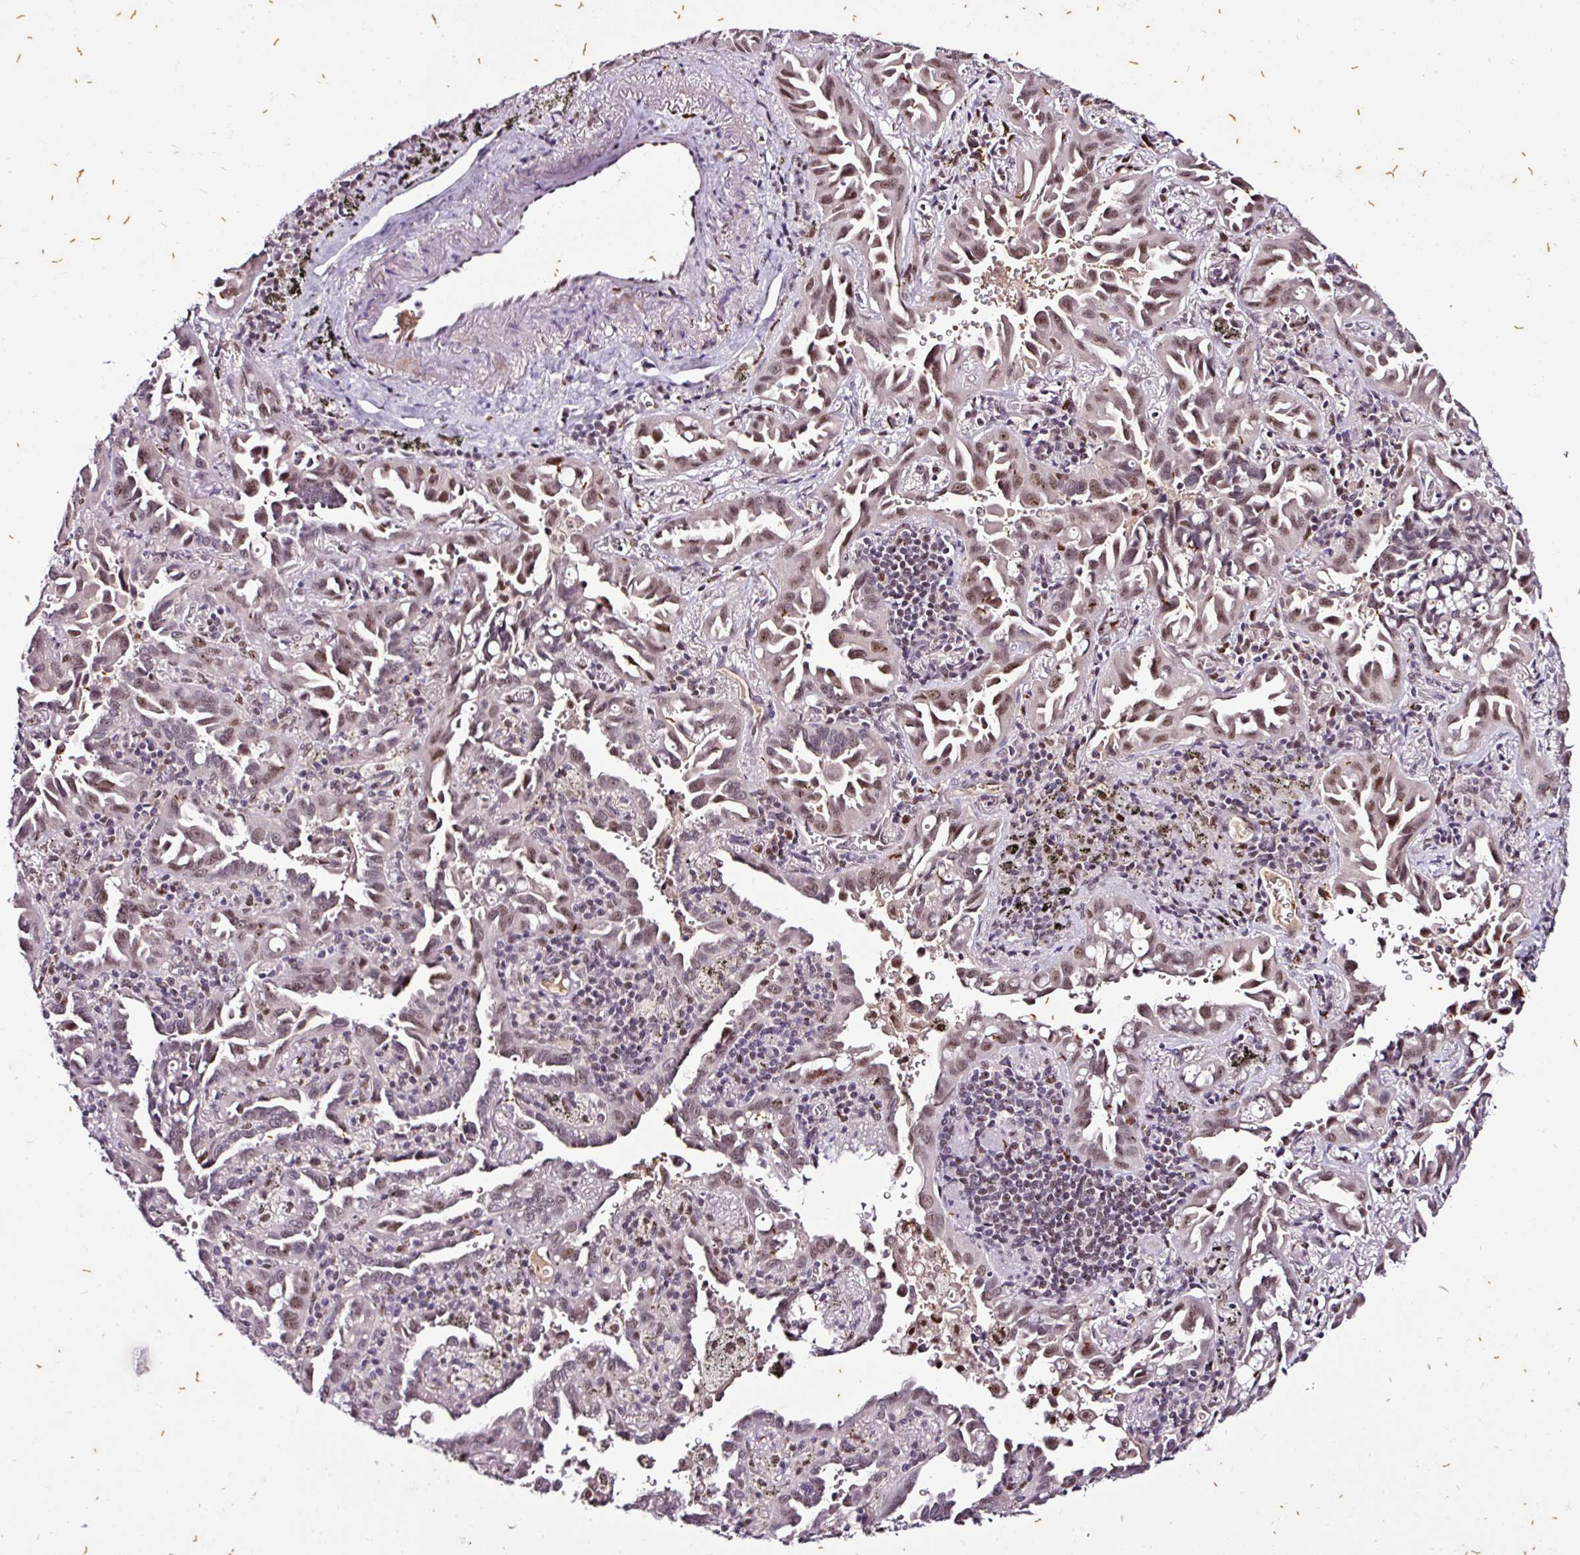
{"staining": {"intensity": "moderate", "quantity": ">75%", "location": "nuclear"}, "tissue": "lung cancer", "cell_type": "Tumor cells", "image_type": "cancer", "snomed": [{"axis": "morphology", "description": "Adenocarcinoma, NOS"}, {"axis": "topography", "description": "Lung"}], "caption": "Protein positivity by immunohistochemistry displays moderate nuclear expression in approximately >75% of tumor cells in lung cancer (adenocarcinoma). (DAB = brown stain, brightfield microscopy at high magnification).", "gene": "KLF16", "patient": {"sex": "male", "age": 68}}